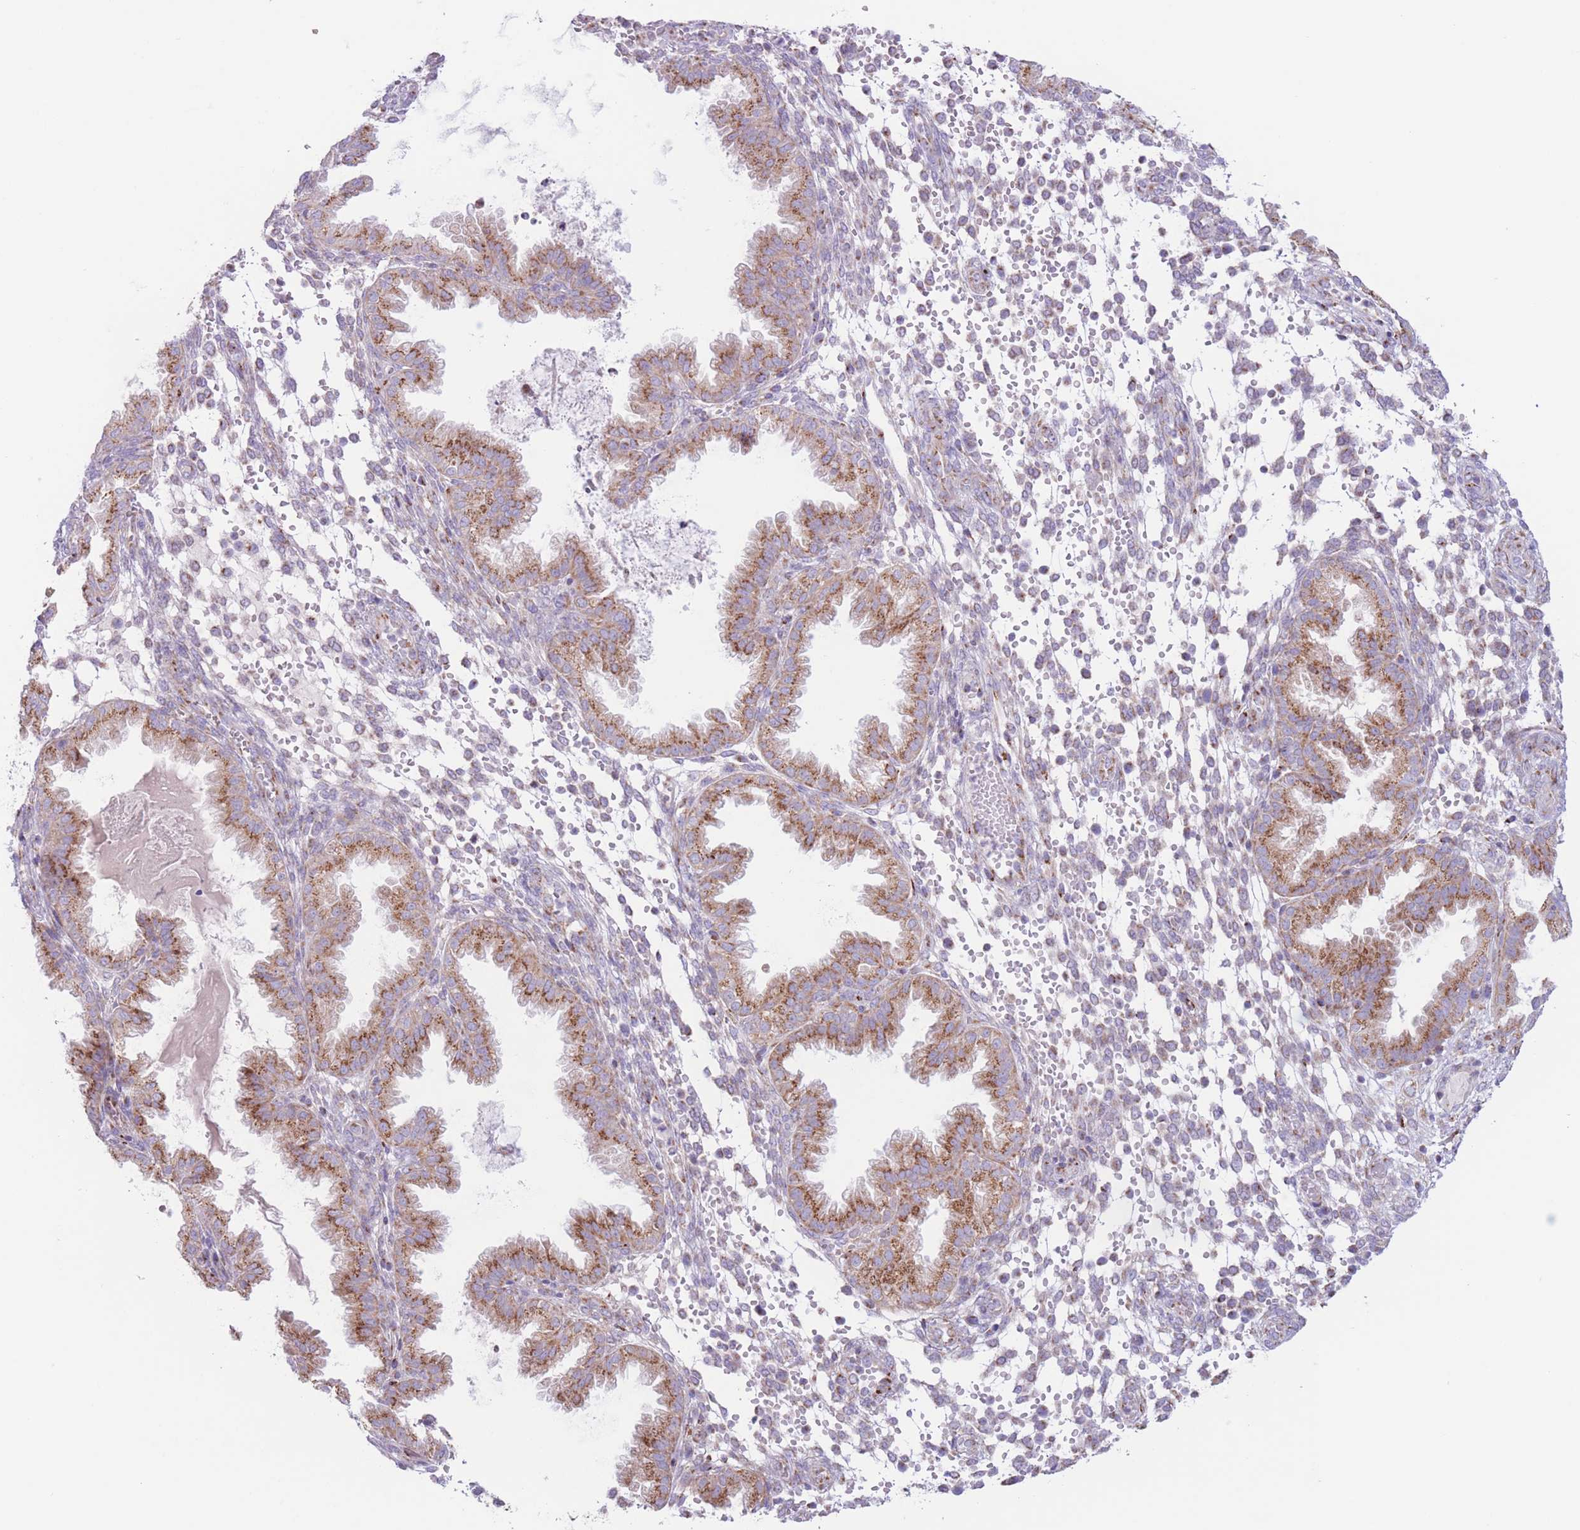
{"staining": {"intensity": "weak", "quantity": "<25%", "location": "cytoplasmic/membranous"}, "tissue": "endometrium", "cell_type": "Cells in endometrial stroma", "image_type": "normal", "snomed": [{"axis": "morphology", "description": "Normal tissue, NOS"}, {"axis": "topography", "description": "Endometrium"}], "caption": "This is a micrograph of immunohistochemistry (IHC) staining of benign endometrium, which shows no positivity in cells in endometrial stroma. (DAB immunohistochemistry (IHC), high magnification).", "gene": "MPND", "patient": {"sex": "female", "age": 33}}